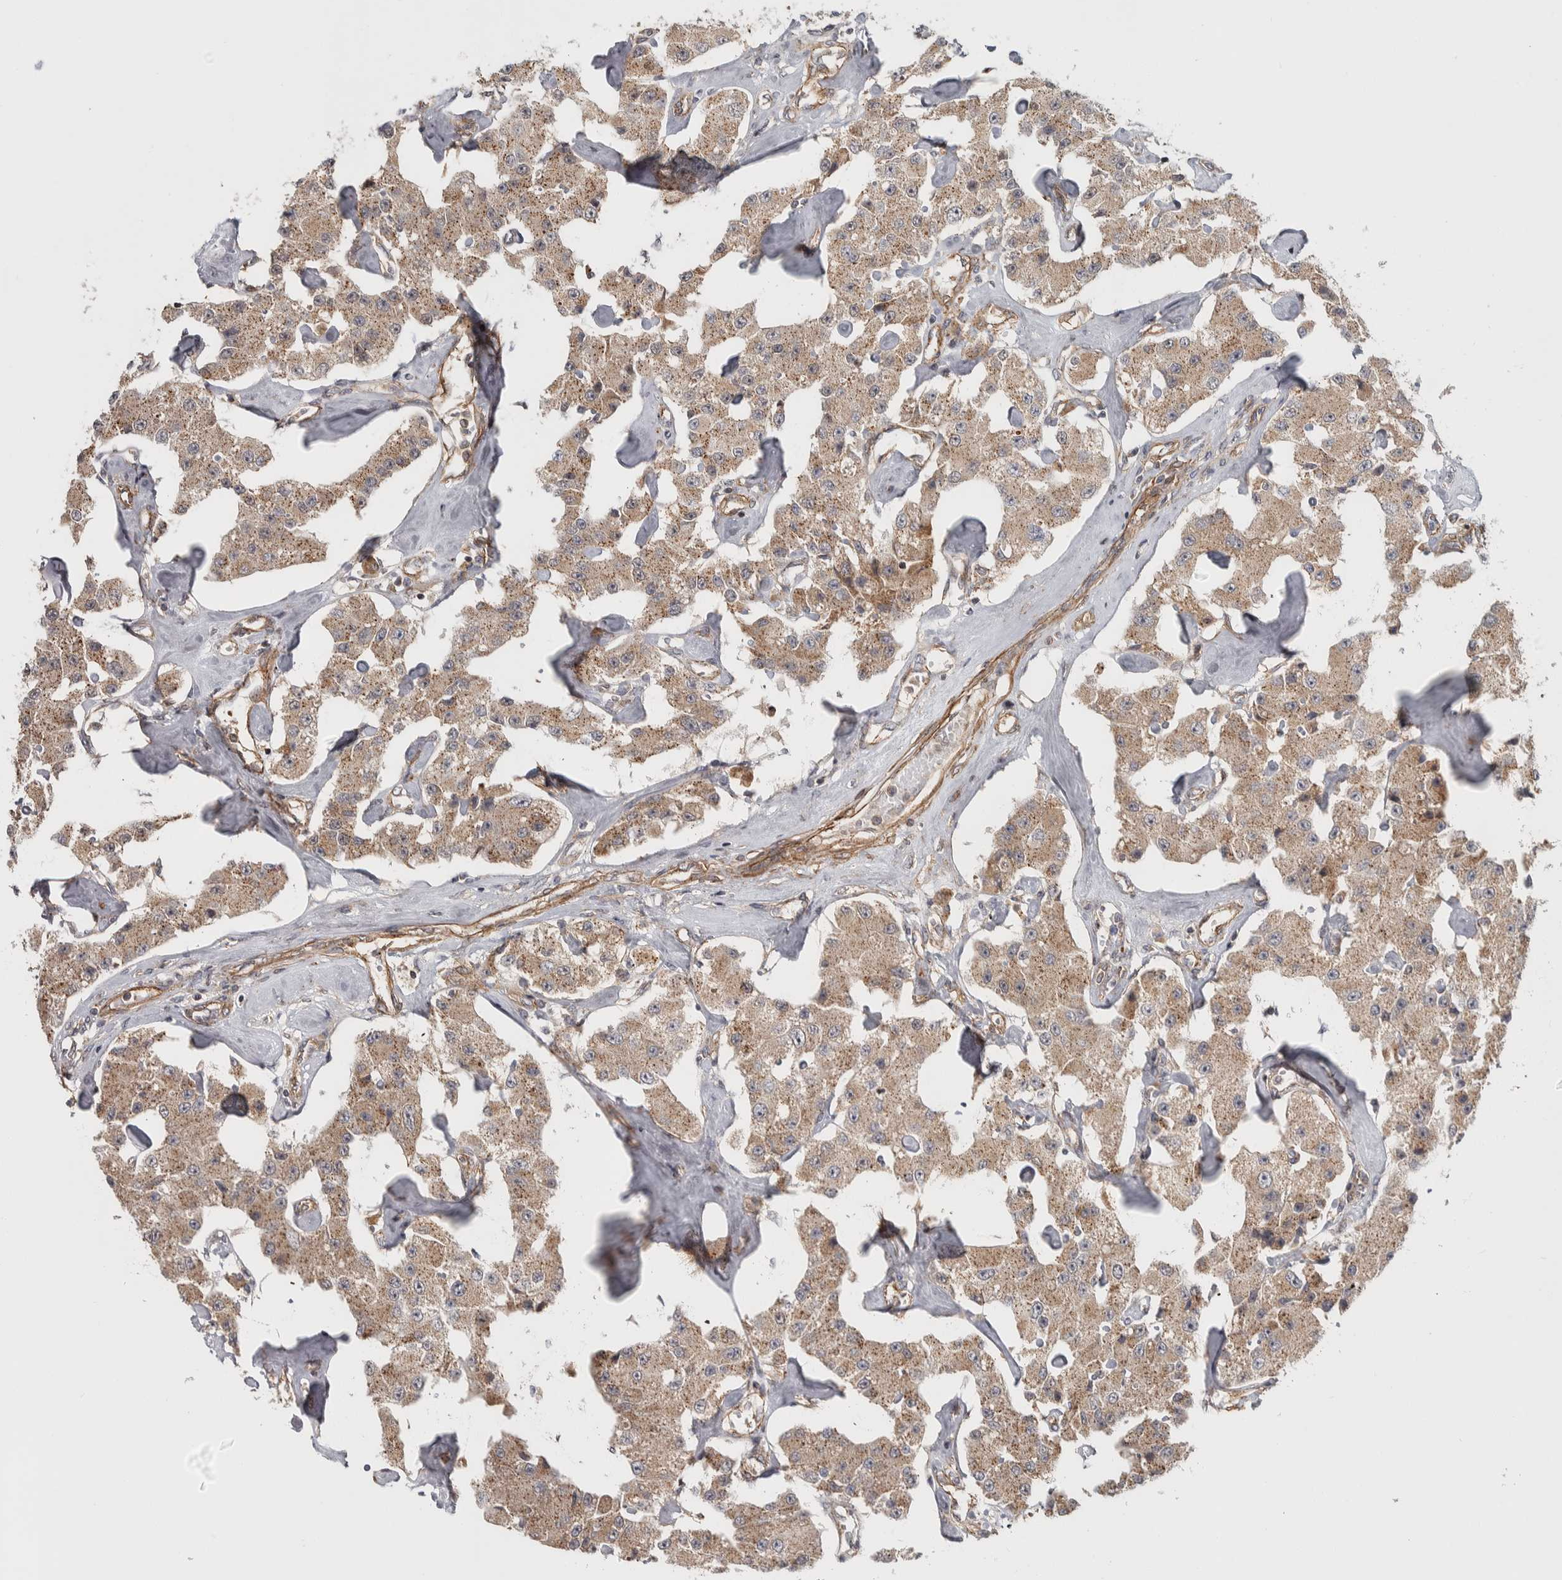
{"staining": {"intensity": "moderate", "quantity": ">75%", "location": "cytoplasmic/membranous"}, "tissue": "carcinoid", "cell_type": "Tumor cells", "image_type": "cancer", "snomed": [{"axis": "morphology", "description": "Carcinoid, malignant, NOS"}, {"axis": "topography", "description": "Pancreas"}], "caption": "Immunohistochemistry (IHC) of carcinoid (malignant) shows medium levels of moderate cytoplasmic/membranous positivity in about >75% of tumor cells. The staining is performed using DAB brown chromogen to label protein expression. The nuclei are counter-stained blue using hematoxylin.", "gene": "CHMP4C", "patient": {"sex": "male", "age": 41}}